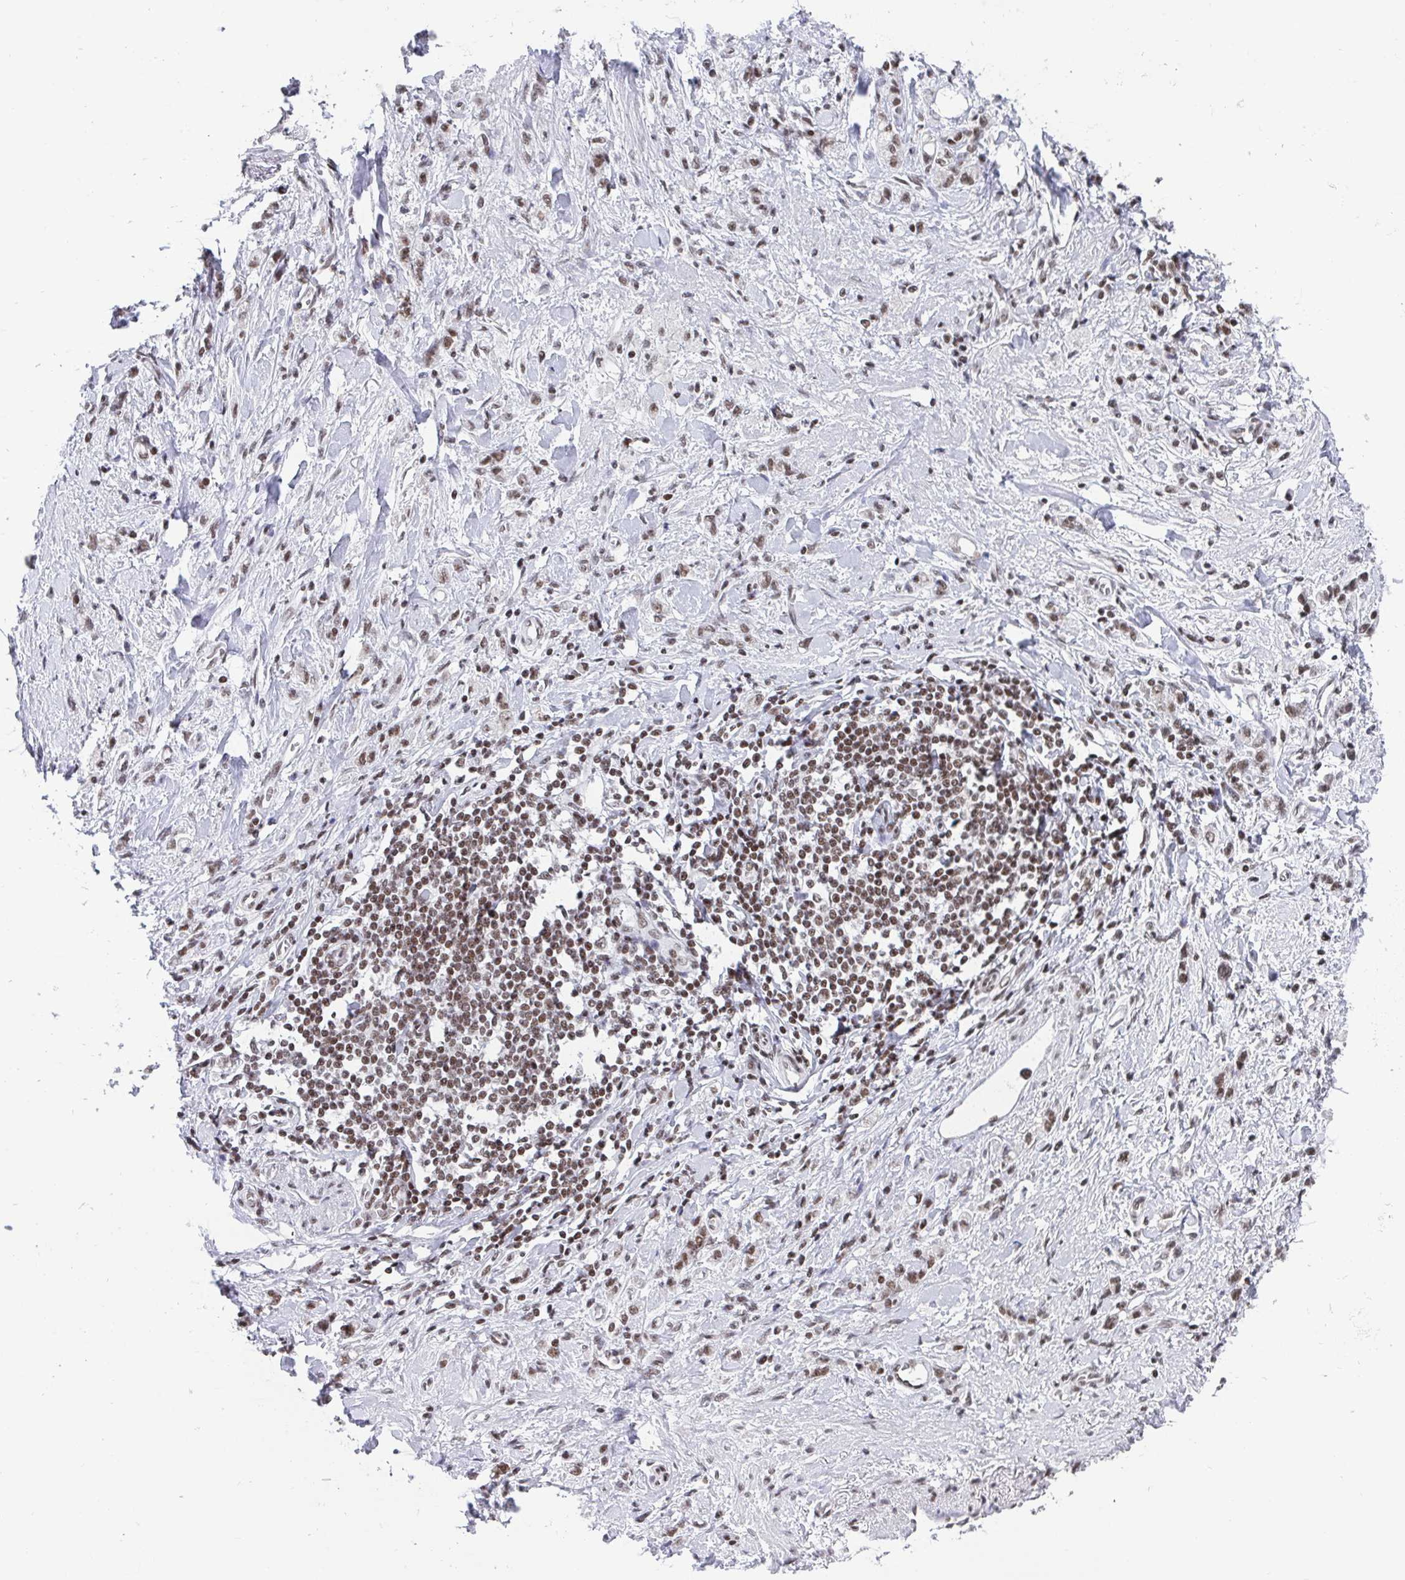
{"staining": {"intensity": "weak", "quantity": ">75%", "location": "nuclear"}, "tissue": "stomach cancer", "cell_type": "Tumor cells", "image_type": "cancer", "snomed": [{"axis": "morphology", "description": "Adenocarcinoma, NOS"}, {"axis": "topography", "description": "Stomach"}], "caption": "DAB immunohistochemical staining of stomach cancer (adenocarcinoma) demonstrates weak nuclear protein expression in approximately >75% of tumor cells. The staining was performed using DAB to visualize the protein expression in brown, while the nuclei were stained in blue with hematoxylin (Magnification: 20x).", "gene": "CTCF", "patient": {"sex": "male", "age": 77}}